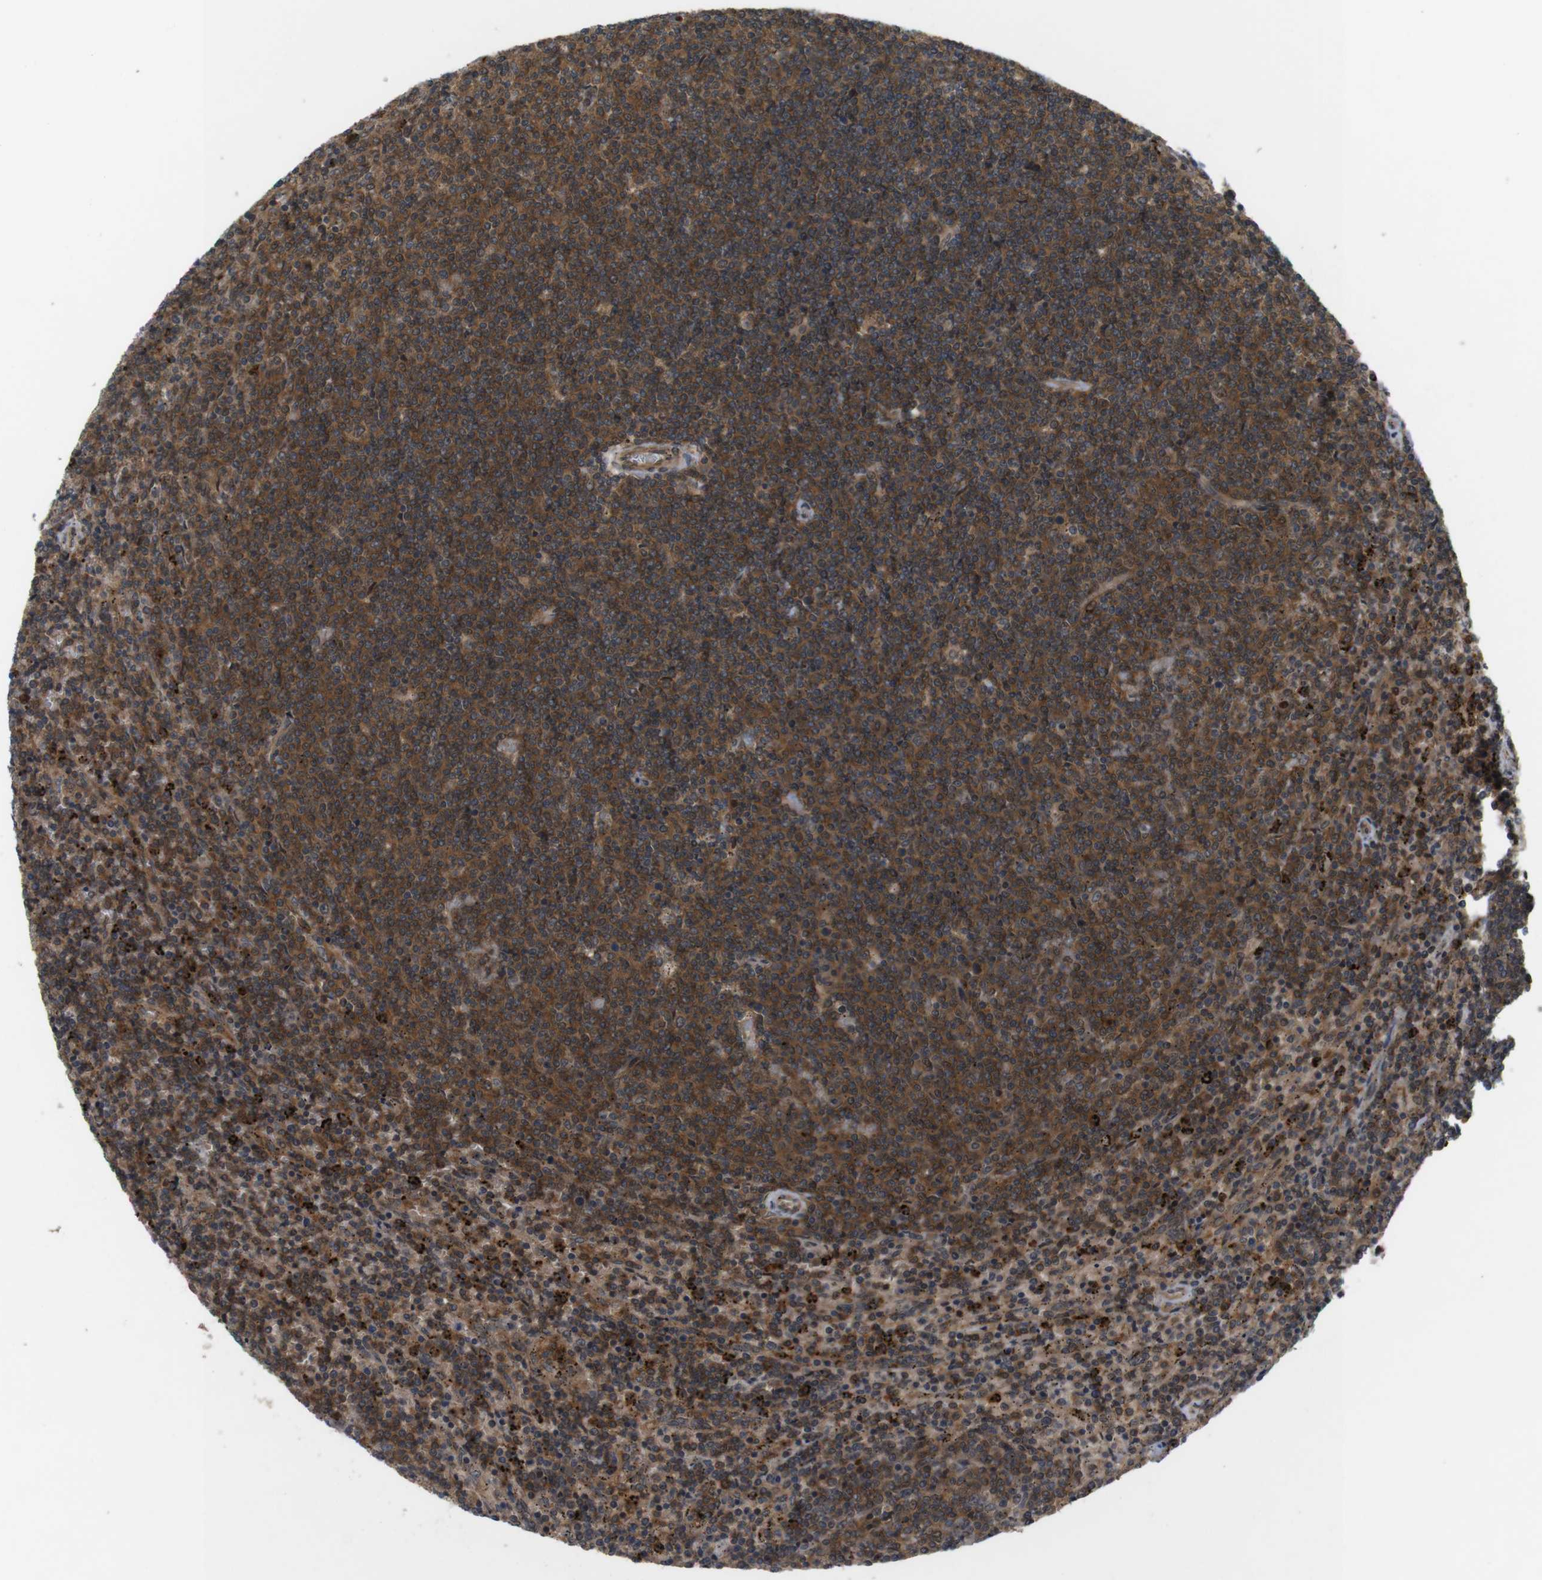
{"staining": {"intensity": "strong", "quantity": ">75%", "location": "cytoplasmic/membranous"}, "tissue": "lymphoma", "cell_type": "Tumor cells", "image_type": "cancer", "snomed": [{"axis": "morphology", "description": "Malignant lymphoma, non-Hodgkin's type, Low grade"}, {"axis": "topography", "description": "Spleen"}], "caption": "This histopathology image displays IHC staining of malignant lymphoma, non-Hodgkin's type (low-grade), with high strong cytoplasmic/membranous staining in about >75% of tumor cells.", "gene": "NFKBIE", "patient": {"sex": "female", "age": 50}}